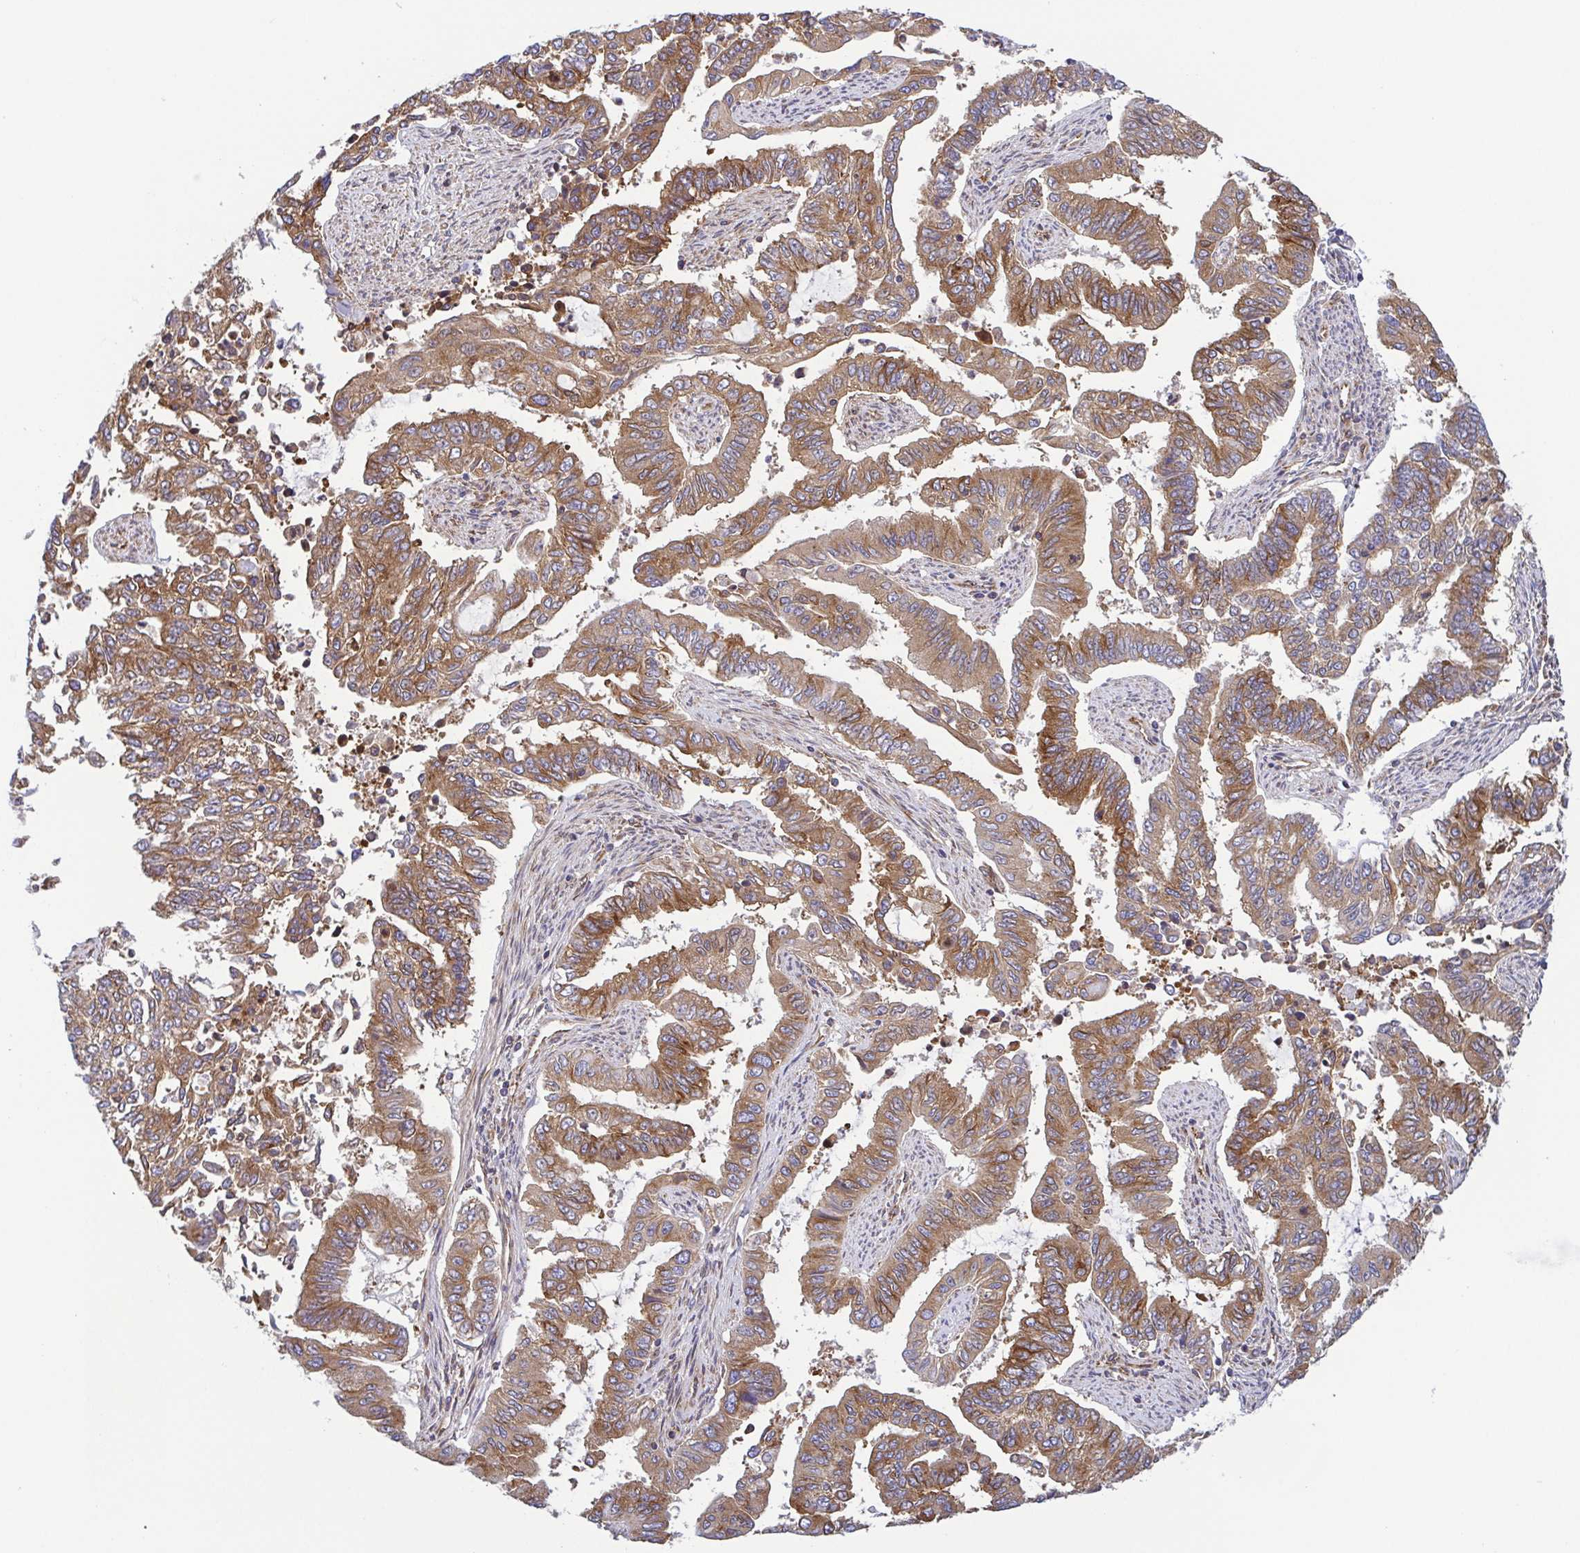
{"staining": {"intensity": "moderate", "quantity": ">75%", "location": "cytoplasmic/membranous"}, "tissue": "endometrial cancer", "cell_type": "Tumor cells", "image_type": "cancer", "snomed": [{"axis": "morphology", "description": "Adenocarcinoma, NOS"}, {"axis": "topography", "description": "Uterus"}], "caption": "High-power microscopy captured an immunohistochemistry (IHC) image of endometrial cancer (adenocarcinoma), revealing moderate cytoplasmic/membranous positivity in approximately >75% of tumor cells.", "gene": "KIF5B", "patient": {"sex": "female", "age": 59}}